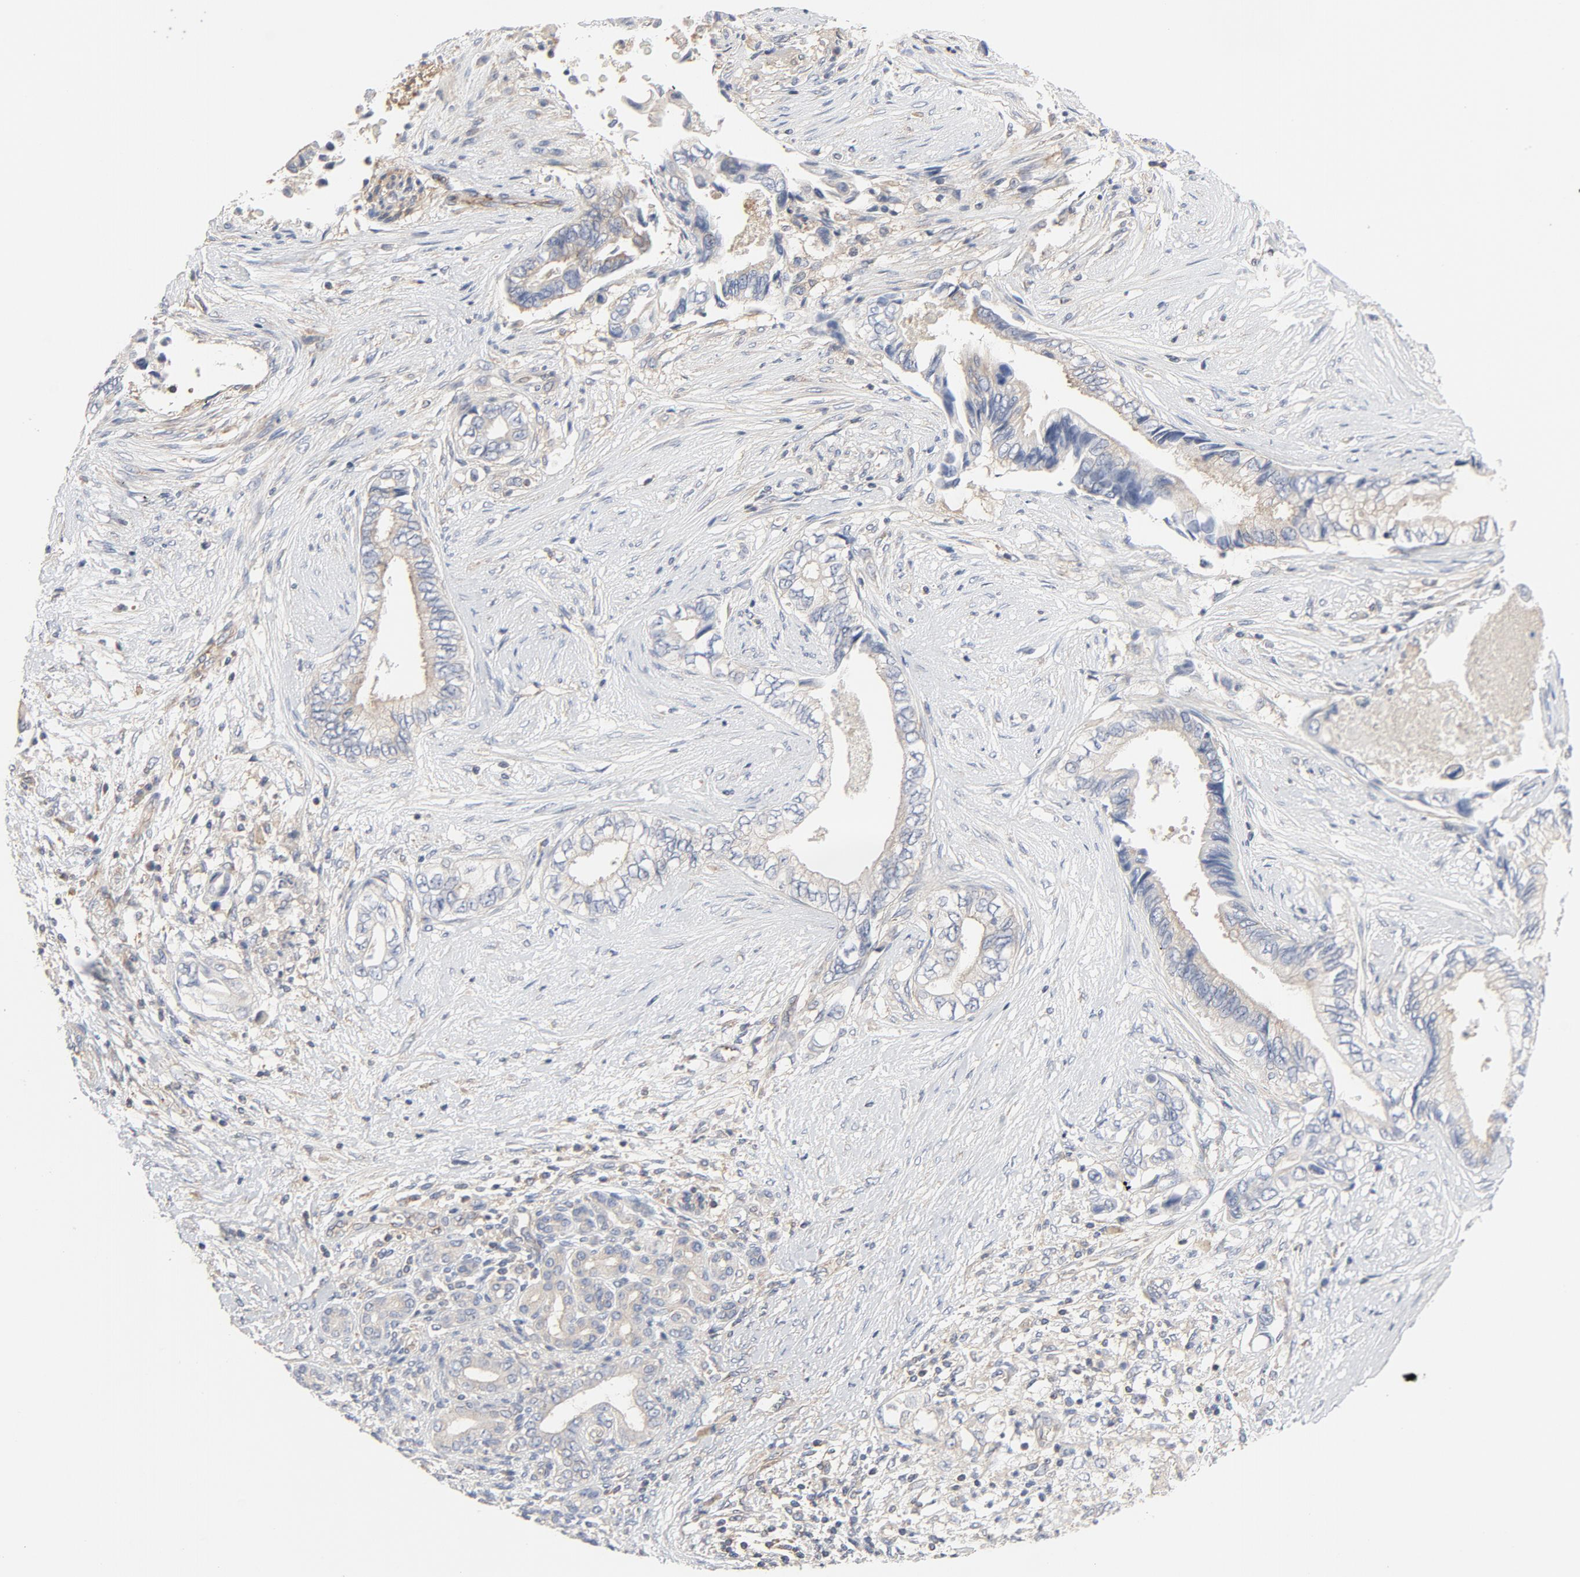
{"staining": {"intensity": "weak", "quantity": "<25%", "location": "cytoplasmic/membranous"}, "tissue": "pancreatic cancer", "cell_type": "Tumor cells", "image_type": "cancer", "snomed": [{"axis": "morphology", "description": "Adenocarcinoma, NOS"}, {"axis": "topography", "description": "Pancreas"}], "caption": "A micrograph of human pancreatic adenocarcinoma is negative for staining in tumor cells. Brightfield microscopy of immunohistochemistry (IHC) stained with DAB (brown) and hematoxylin (blue), captured at high magnification.", "gene": "RABEP1", "patient": {"sex": "female", "age": 66}}